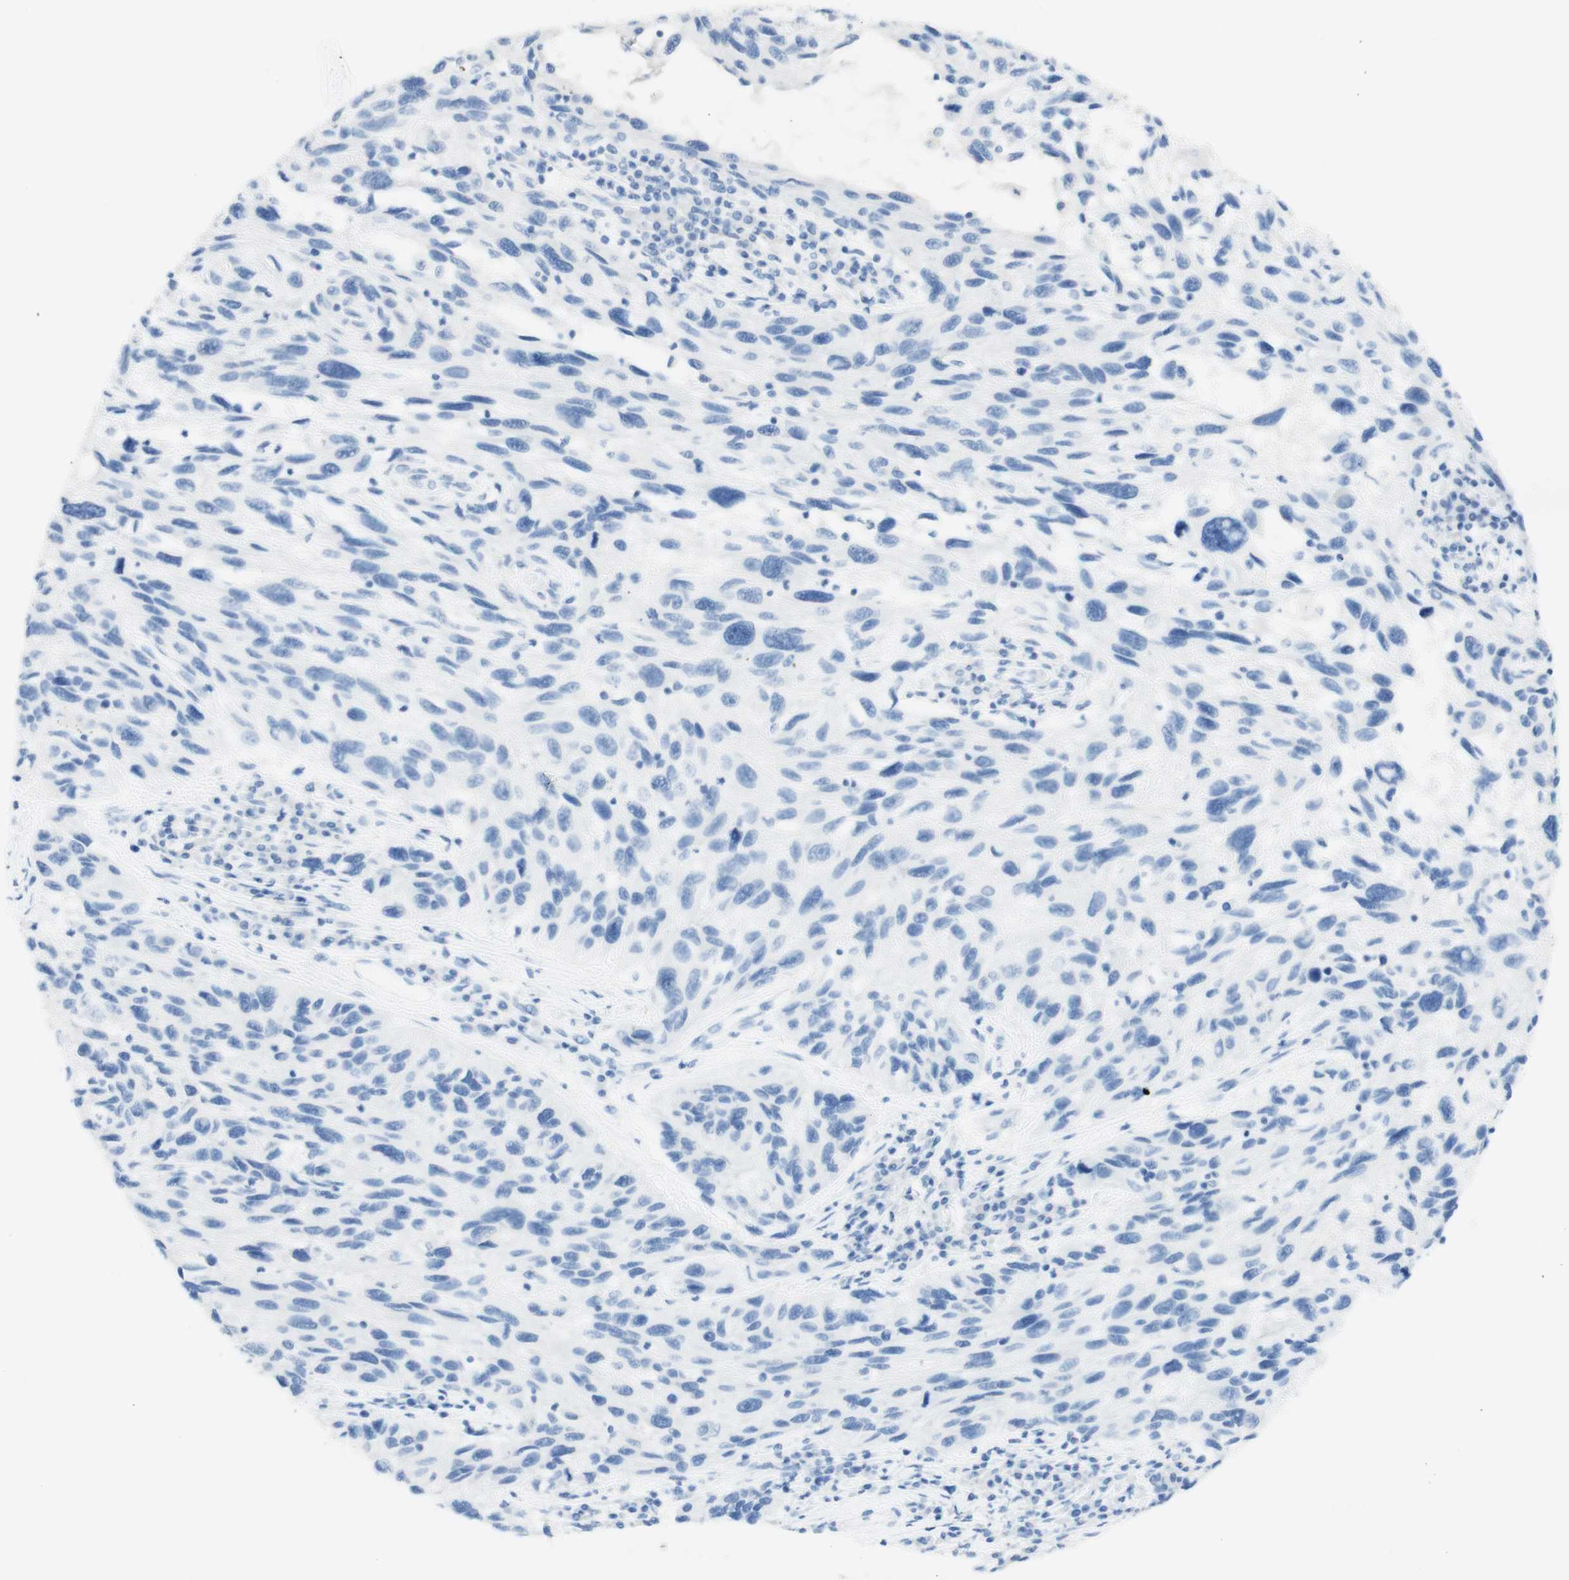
{"staining": {"intensity": "negative", "quantity": "none", "location": "none"}, "tissue": "melanoma", "cell_type": "Tumor cells", "image_type": "cancer", "snomed": [{"axis": "morphology", "description": "Malignant melanoma, NOS"}, {"axis": "topography", "description": "Skin"}], "caption": "DAB (3,3'-diaminobenzidine) immunohistochemical staining of melanoma demonstrates no significant staining in tumor cells. (DAB immunohistochemistry visualized using brightfield microscopy, high magnification).", "gene": "TPO", "patient": {"sex": "male", "age": 53}}